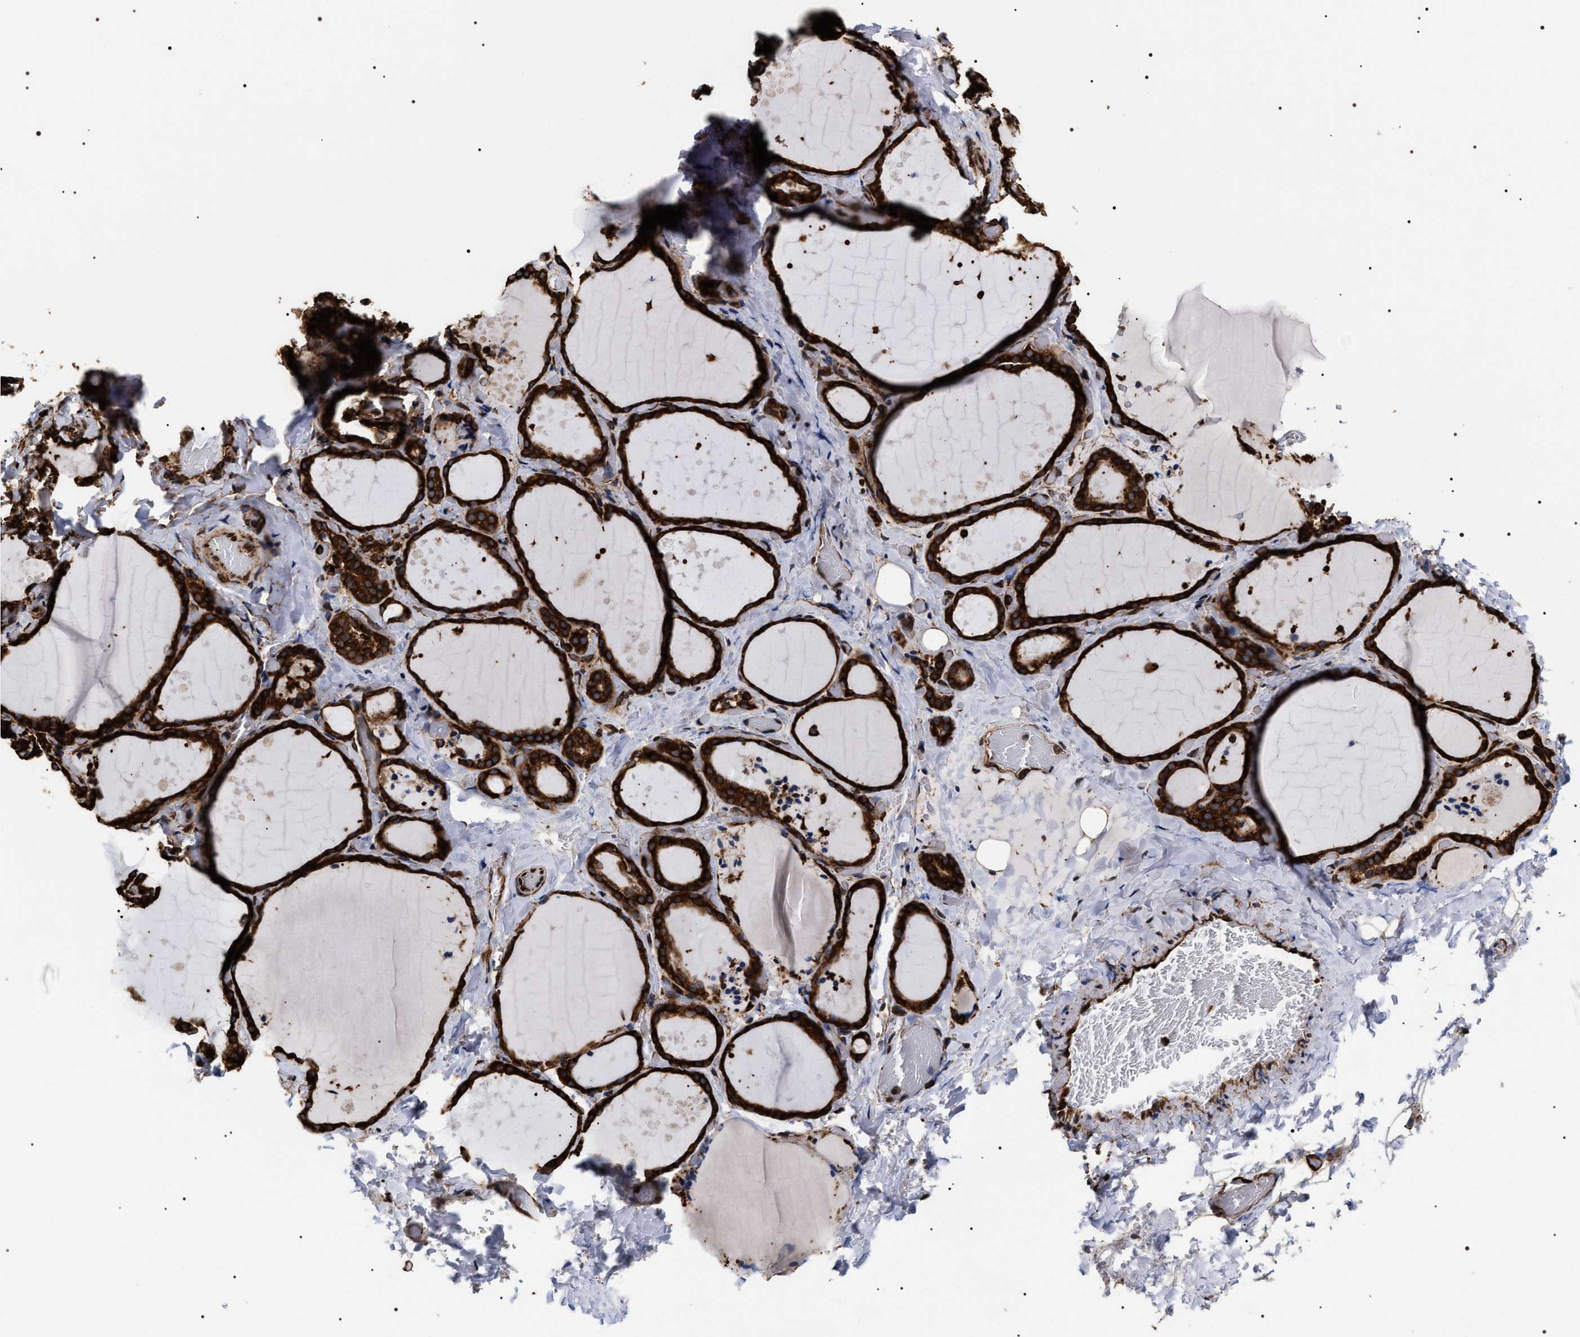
{"staining": {"intensity": "strong", "quantity": ">75%", "location": "cytoplasmic/membranous"}, "tissue": "thyroid gland", "cell_type": "Glandular cells", "image_type": "normal", "snomed": [{"axis": "morphology", "description": "Normal tissue, NOS"}, {"axis": "topography", "description": "Thyroid gland"}], "caption": "Immunohistochemical staining of normal human thyroid gland exhibits strong cytoplasmic/membranous protein positivity in about >75% of glandular cells.", "gene": "SERBP1", "patient": {"sex": "female", "age": 44}}